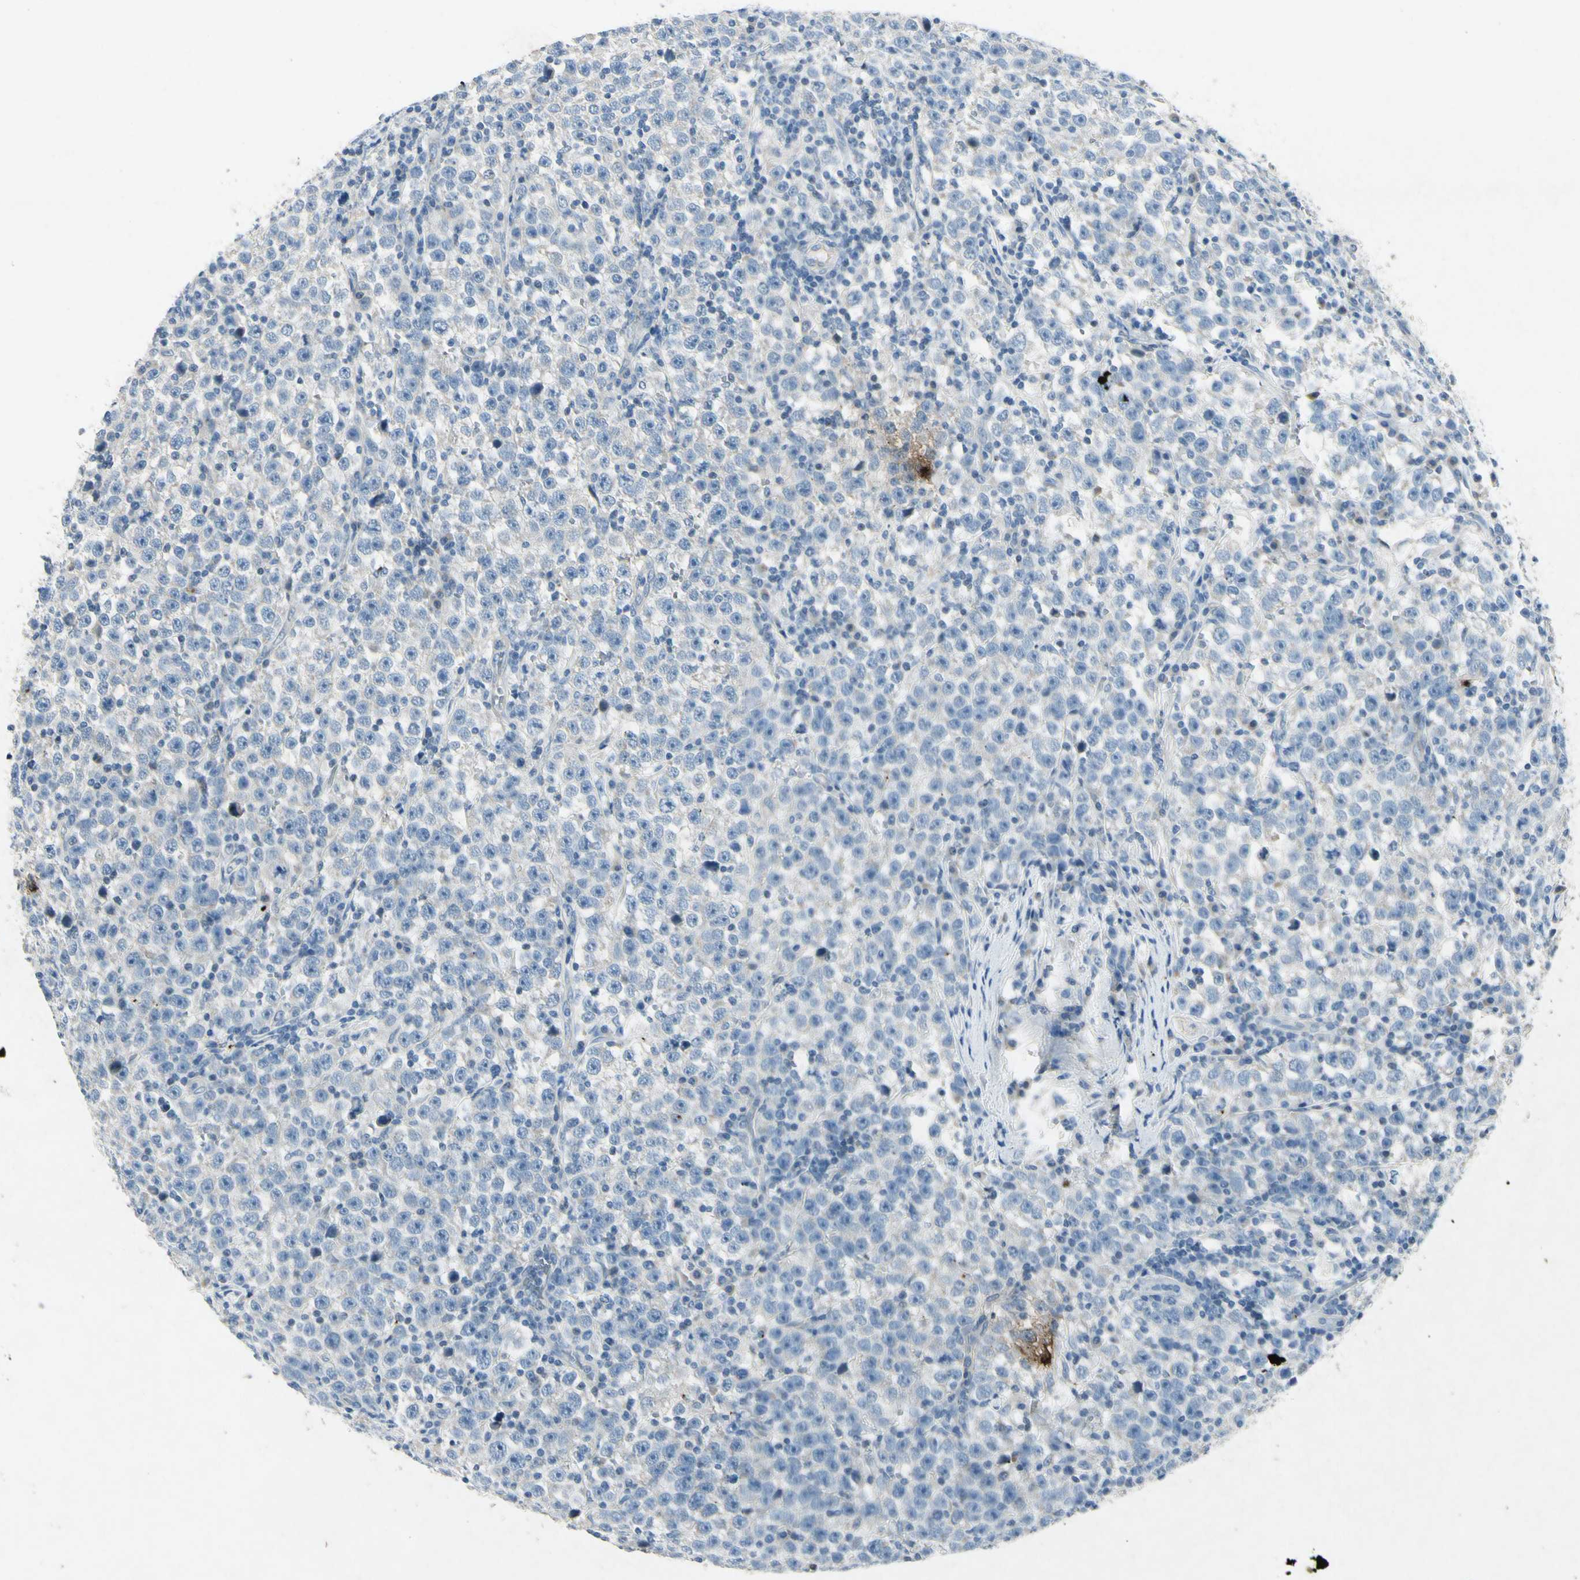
{"staining": {"intensity": "negative", "quantity": "none", "location": "none"}, "tissue": "testis cancer", "cell_type": "Tumor cells", "image_type": "cancer", "snomed": [{"axis": "morphology", "description": "Seminoma, NOS"}, {"axis": "topography", "description": "Testis"}], "caption": "A photomicrograph of testis cancer (seminoma) stained for a protein displays no brown staining in tumor cells. (DAB IHC, high magnification).", "gene": "SNAP91", "patient": {"sex": "male", "age": 43}}